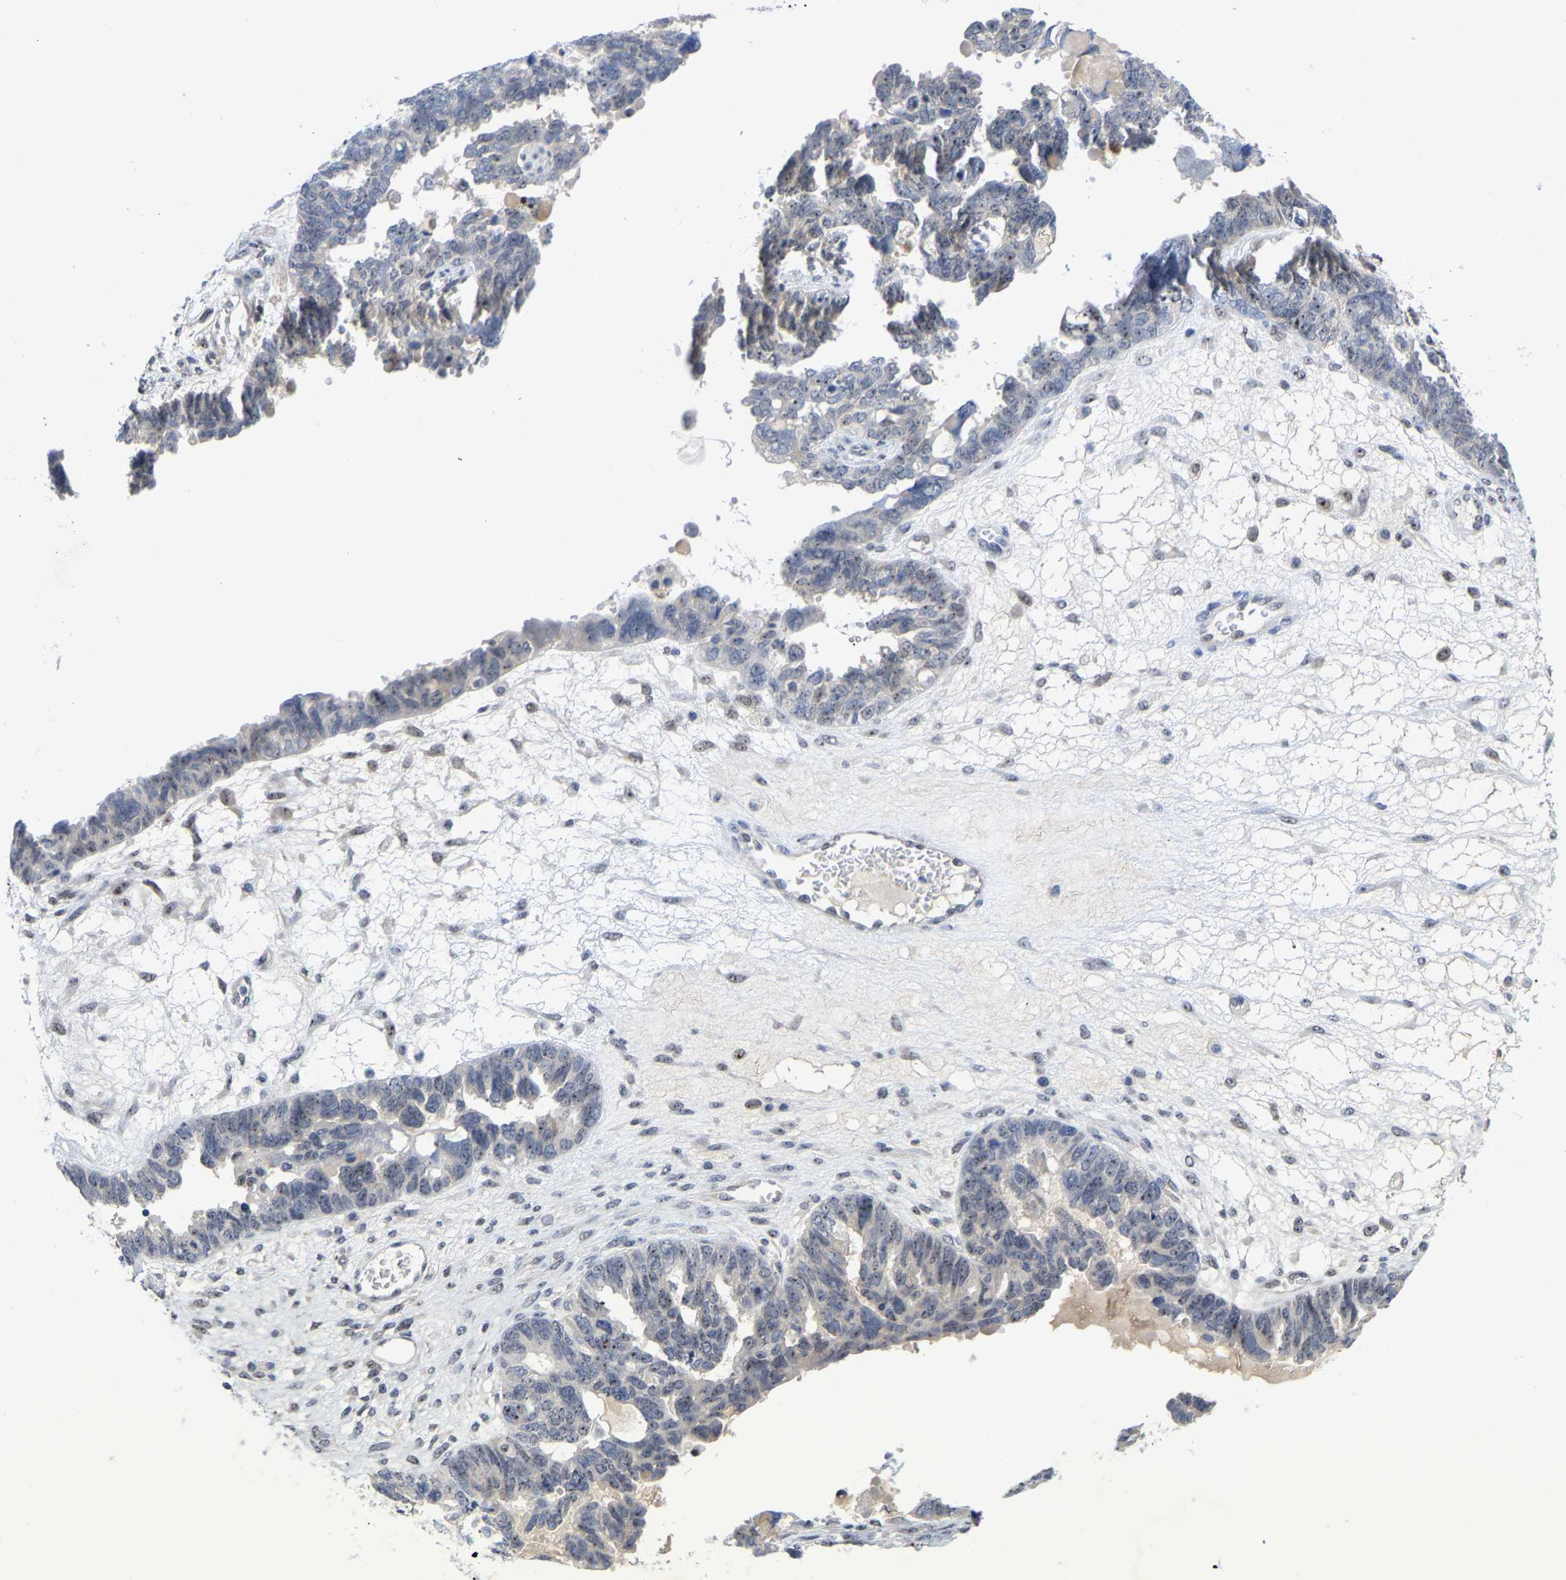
{"staining": {"intensity": "weak", "quantity": "<25%", "location": "nuclear"}, "tissue": "ovarian cancer", "cell_type": "Tumor cells", "image_type": "cancer", "snomed": [{"axis": "morphology", "description": "Cystadenocarcinoma, serous, NOS"}, {"axis": "topography", "description": "Ovary"}], "caption": "Immunohistochemical staining of serous cystadenocarcinoma (ovarian) reveals no significant expression in tumor cells.", "gene": "NLE1", "patient": {"sex": "female", "age": 79}}